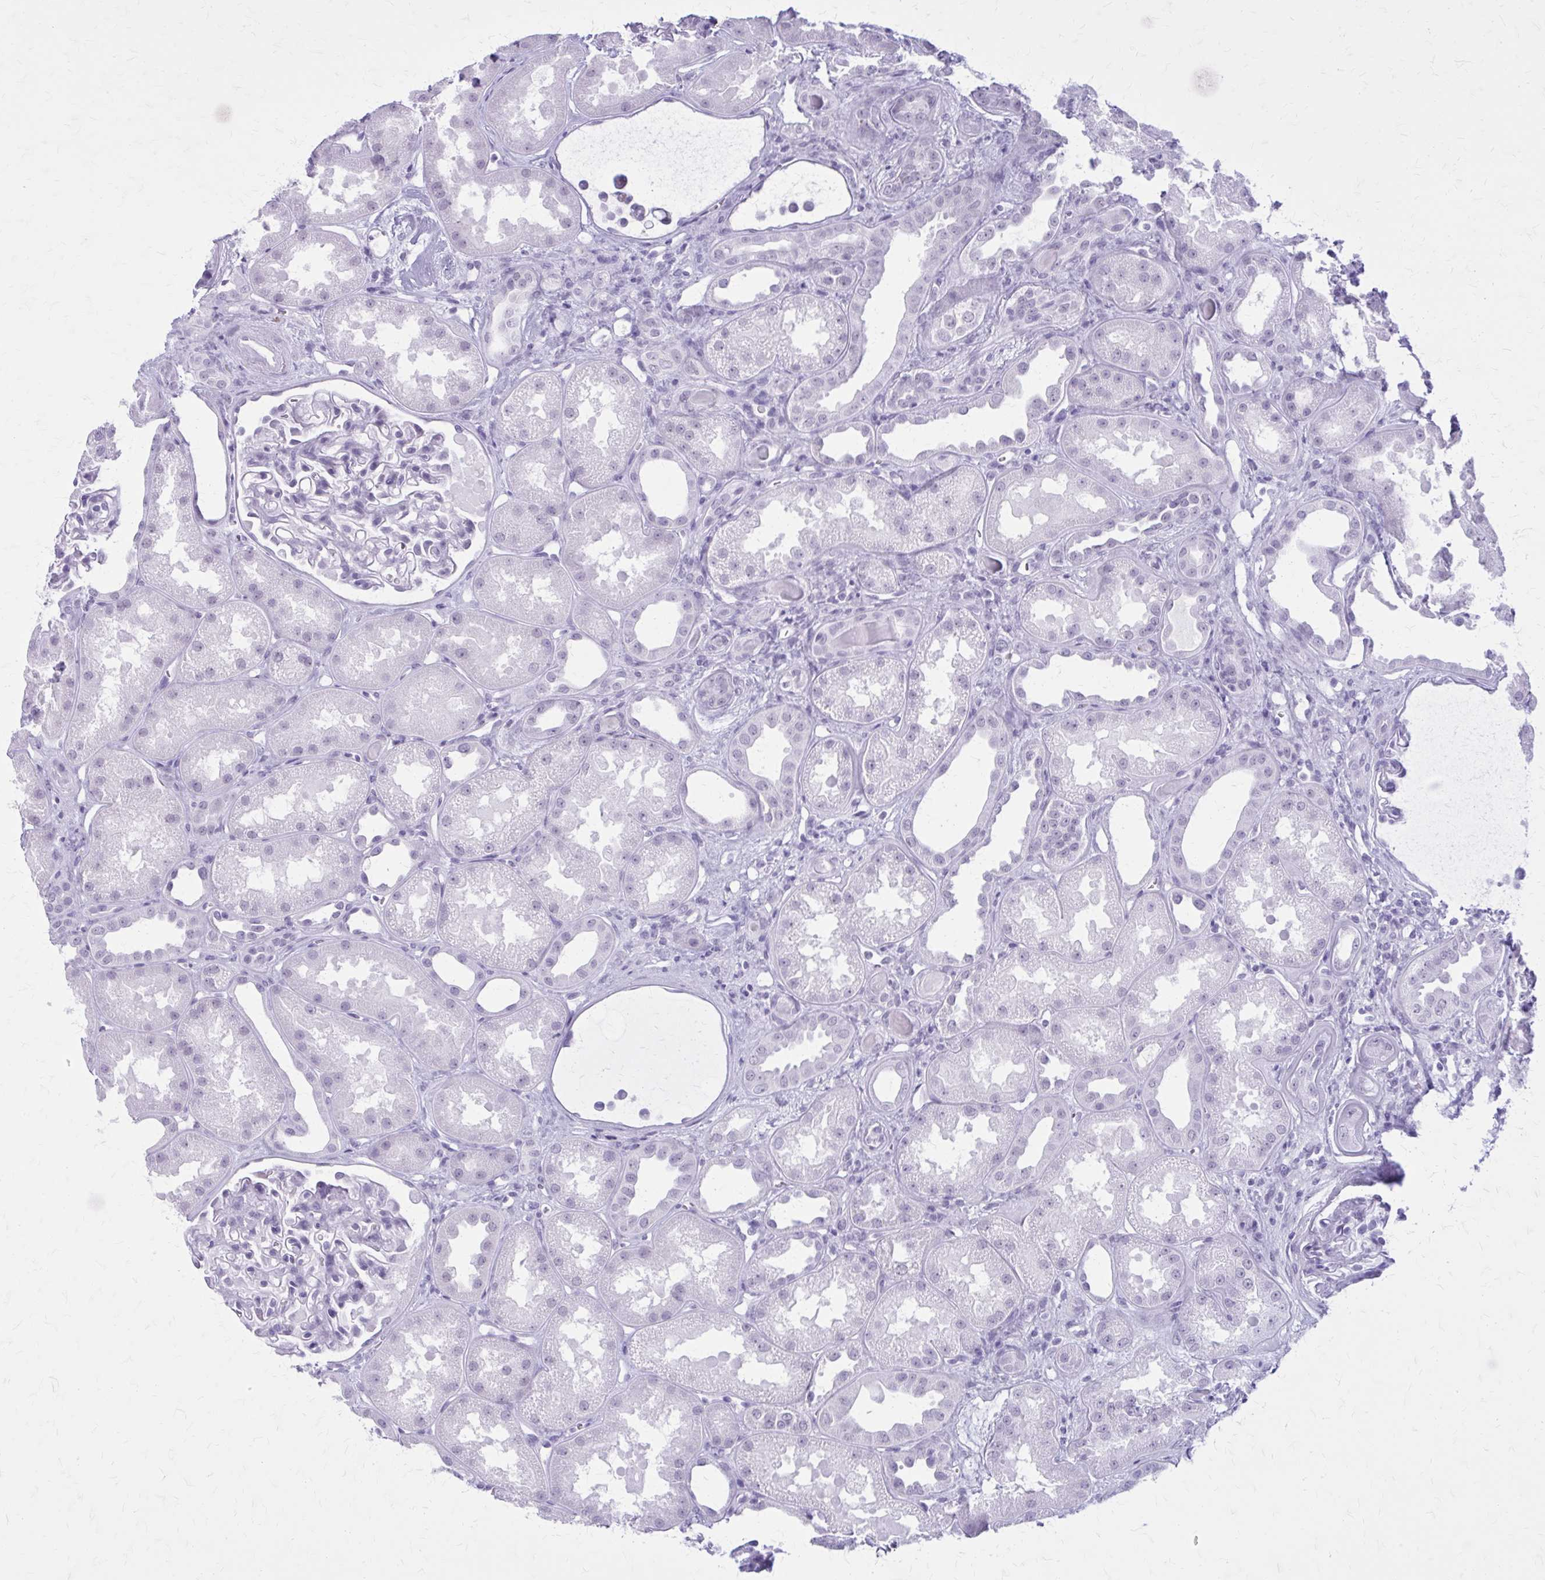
{"staining": {"intensity": "negative", "quantity": "none", "location": "none"}, "tissue": "kidney", "cell_type": "Cells in glomeruli", "image_type": "normal", "snomed": [{"axis": "morphology", "description": "Normal tissue, NOS"}, {"axis": "topography", "description": "Kidney"}], "caption": "An image of kidney stained for a protein demonstrates no brown staining in cells in glomeruli.", "gene": "GAD1", "patient": {"sex": "male", "age": 61}}